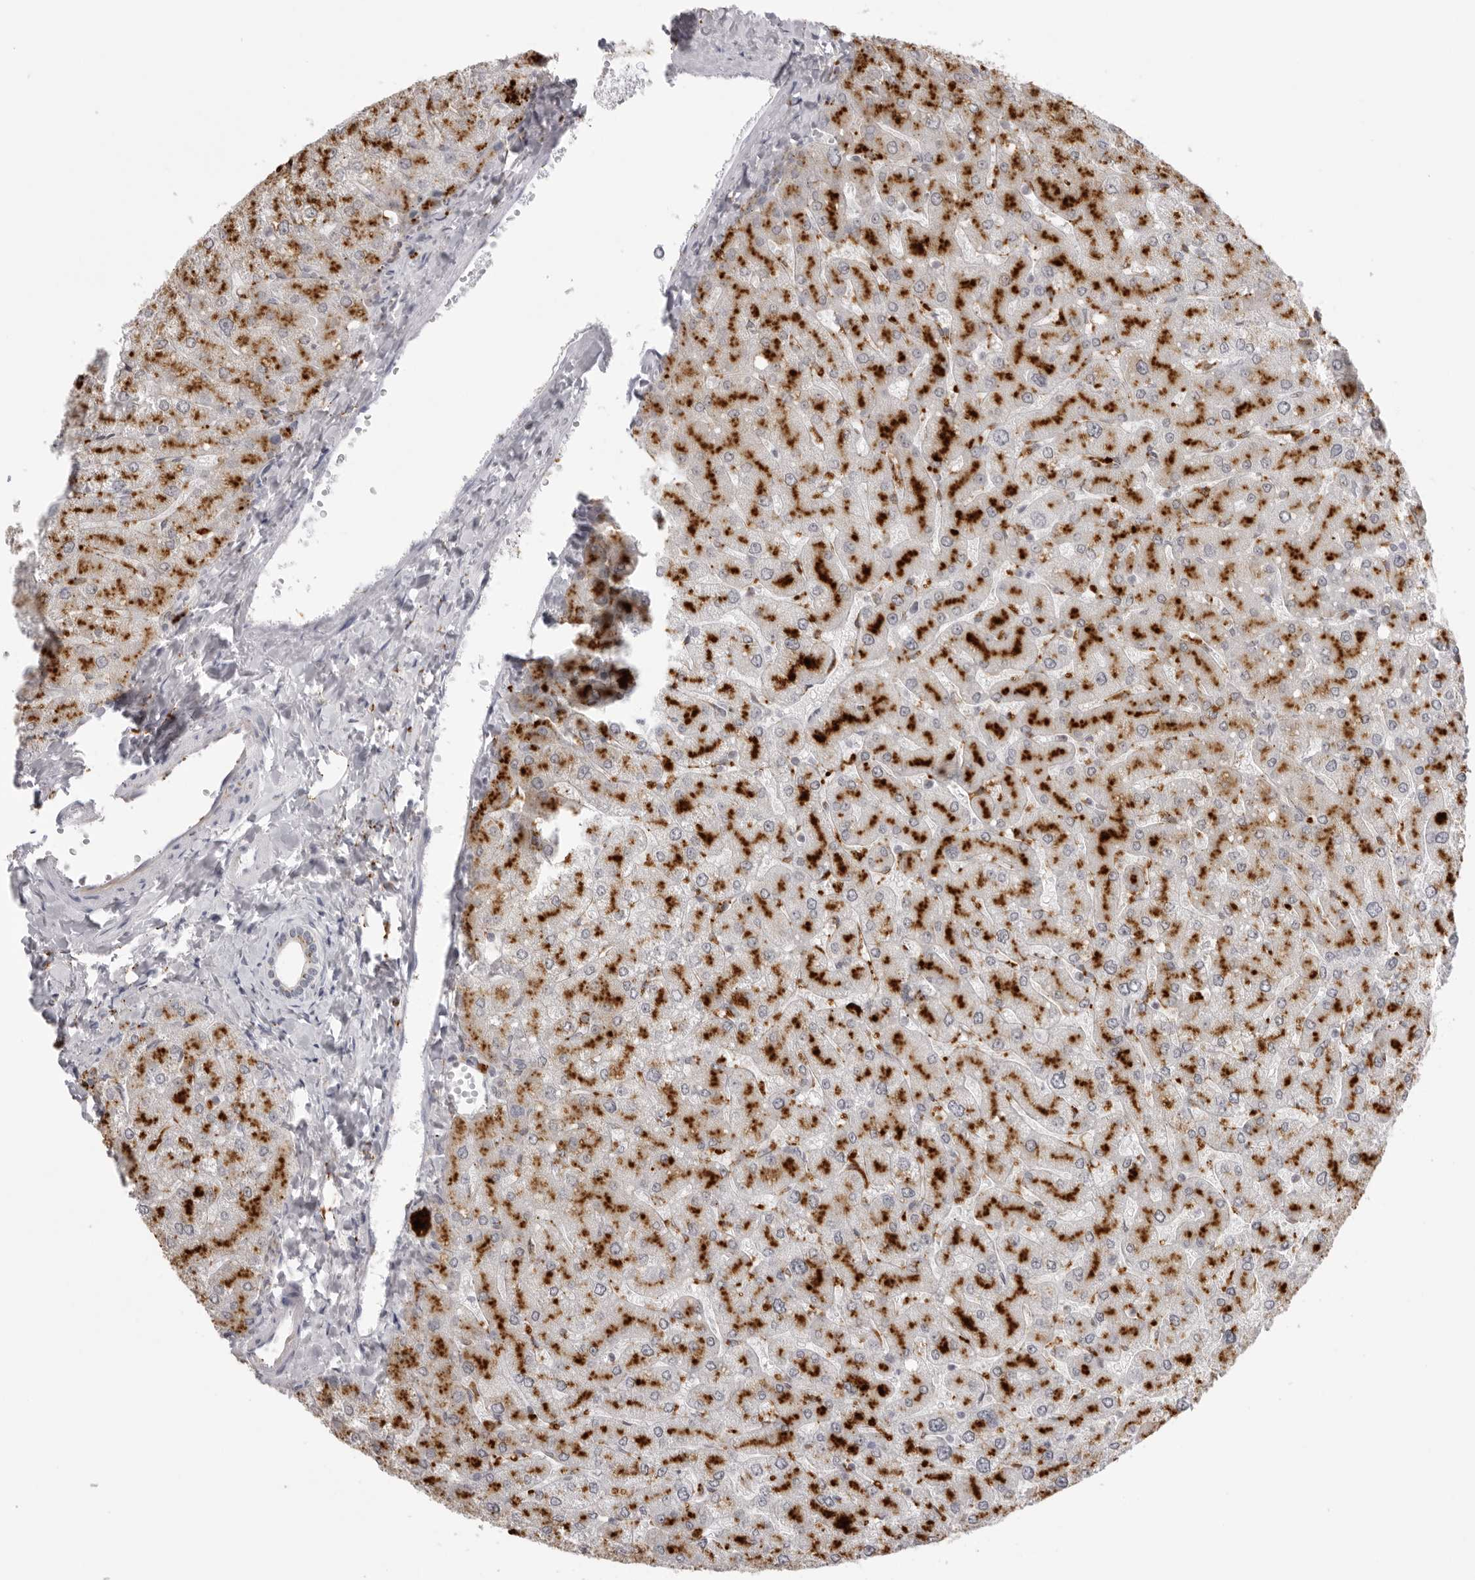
{"staining": {"intensity": "negative", "quantity": "none", "location": "none"}, "tissue": "liver", "cell_type": "Cholangiocytes", "image_type": "normal", "snomed": [{"axis": "morphology", "description": "Normal tissue, NOS"}, {"axis": "topography", "description": "Liver"}], "caption": "DAB (3,3'-diaminobenzidine) immunohistochemical staining of normal liver displays no significant staining in cholangiocytes. (Stains: DAB (3,3'-diaminobenzidine) immunohistochemistry with hematoxylin counter stain, Microscopy: brightfield microscopy at high magnification).", "gene": "IL25", "patient": {"sex": "male", "age": 55}}